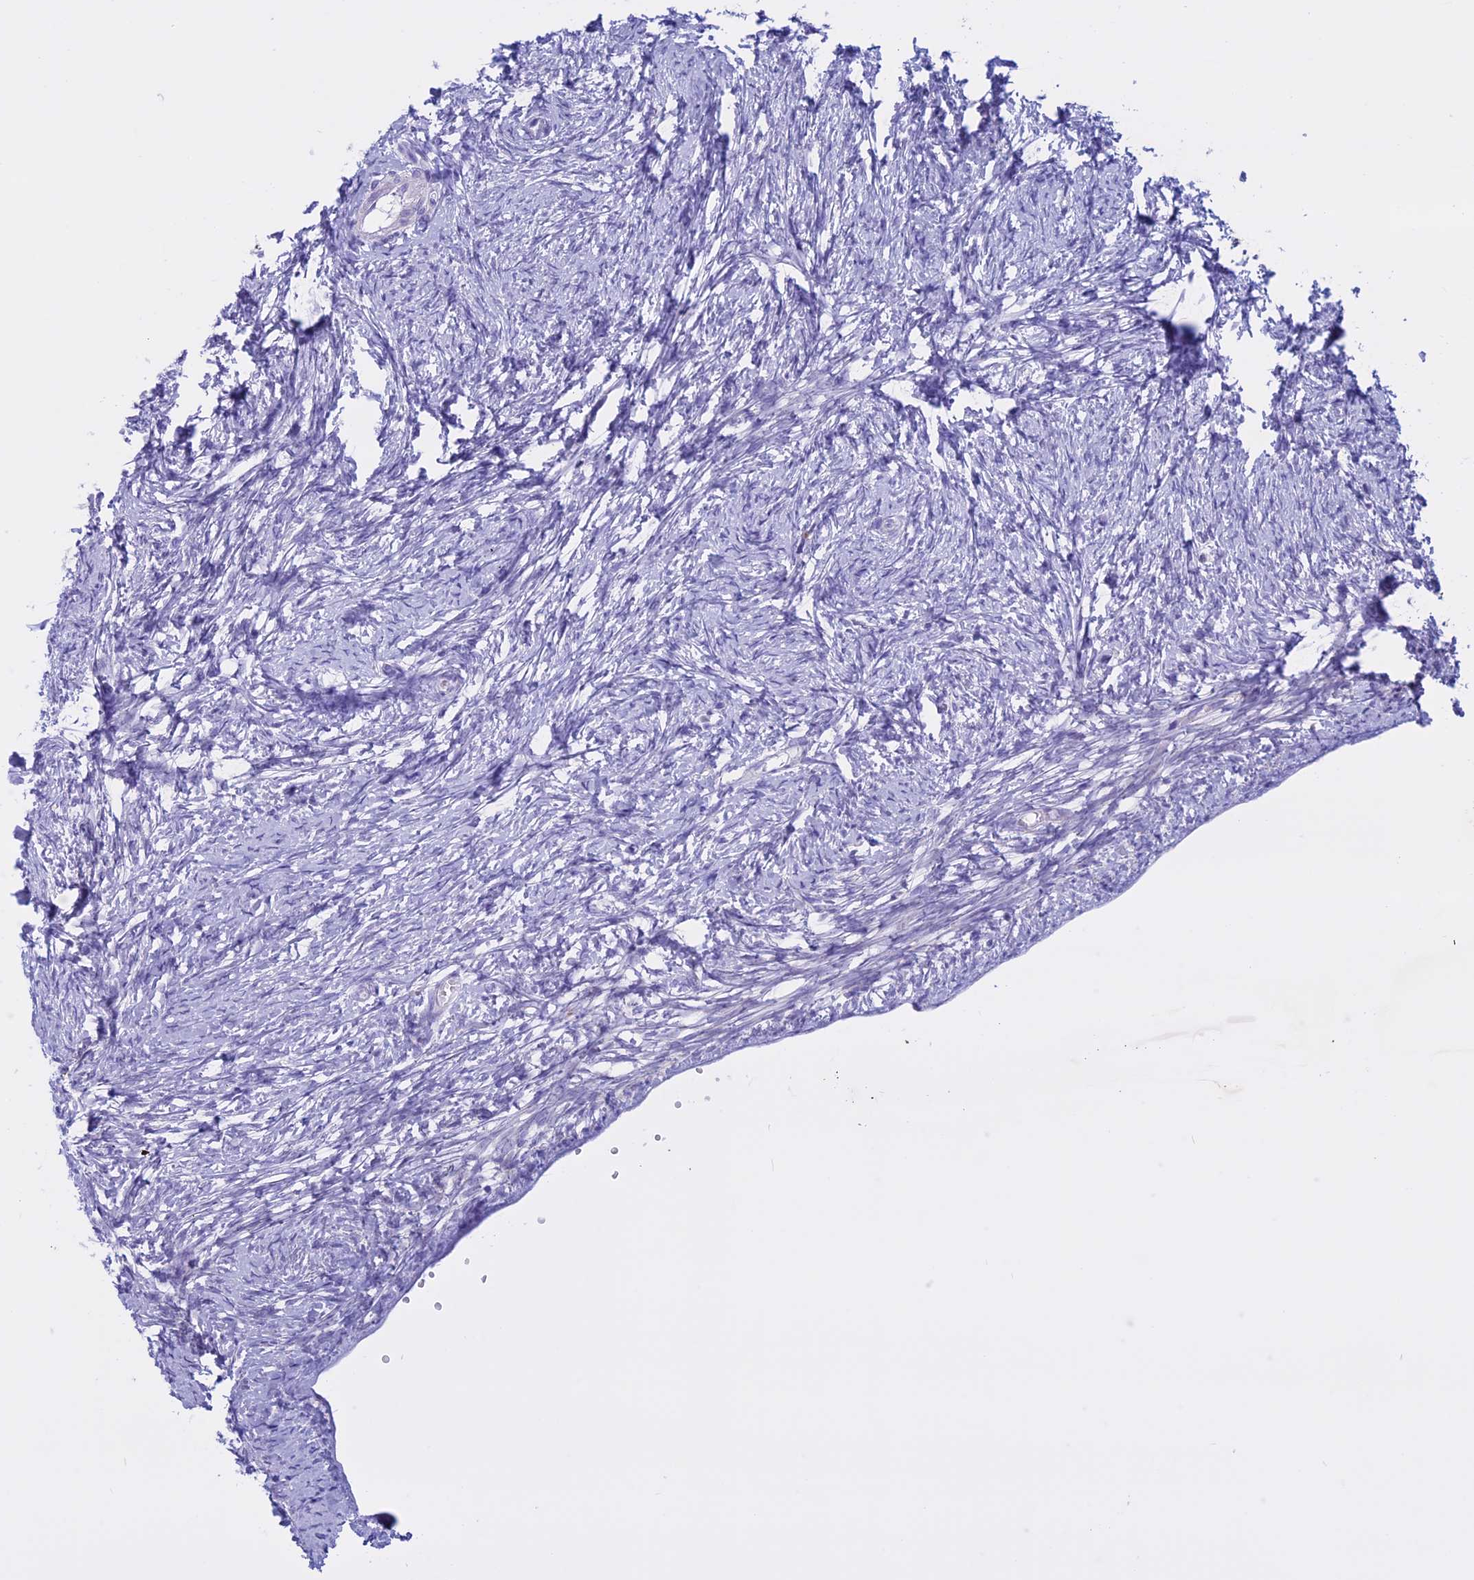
{"staining": {"intensity": "negative", "quantity": "none", "location": "none"}, "tissue": "ovary", "cell_type": "Ovarian stroma cells", "image_type": "normal", "snomed": [{"axis": "morphology", "description": "Normal tissue, NOS"}, {"axis": "topography", "description": "Ovary"}], "caption": "DAB (3,3'-diaminobenzidine) immunohistochemical staining of unremarkable human ovary shows no significant staining in ovarian stroma cells.", "gene": "LHFPL2", "patient": {"sex": "female", "age": 34}}